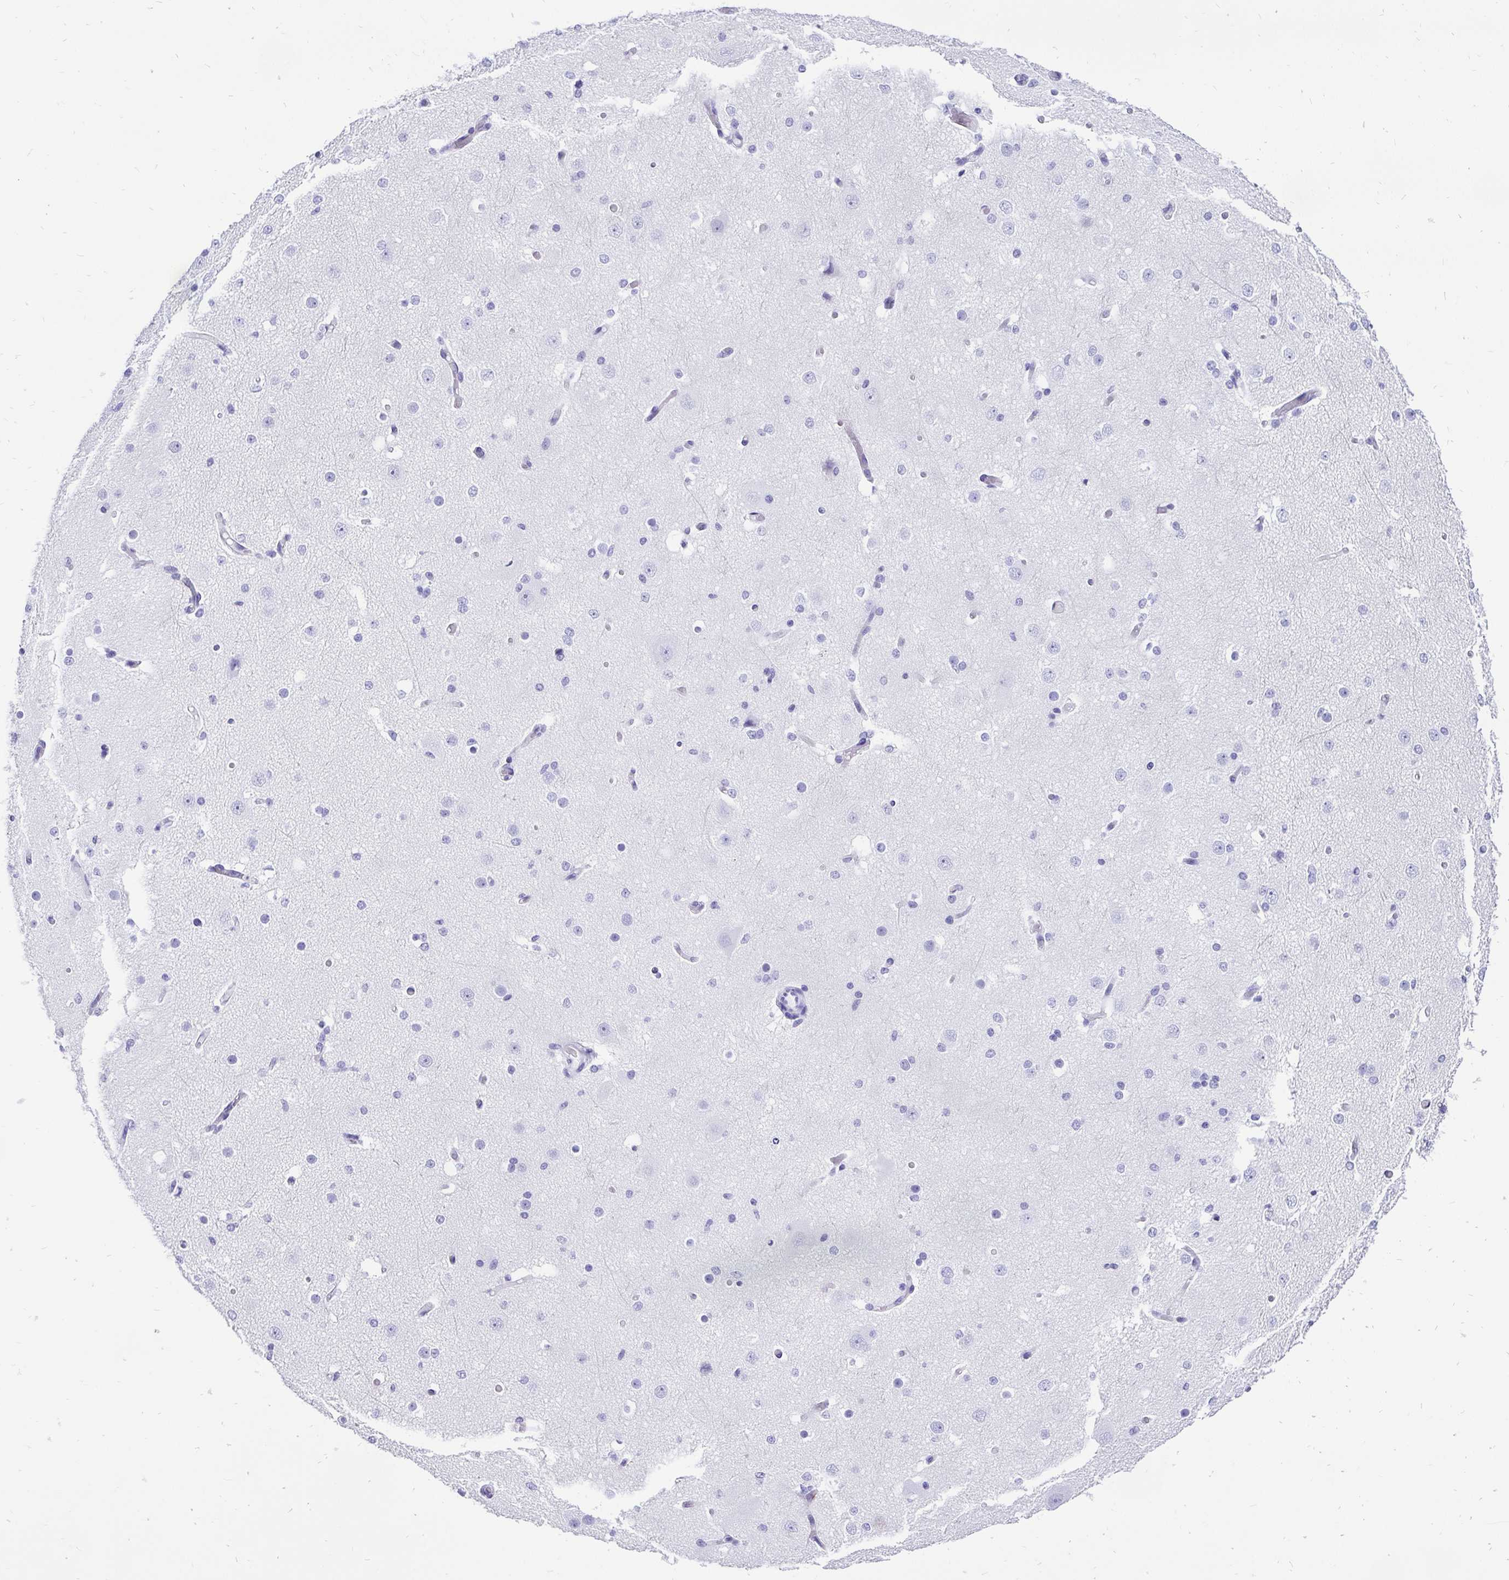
{"staining": {"intensity": "negative", "quantity": "none", "location": "none"}, "tissue": "cerebral cortex", "cell_type": "Endothelial cells", "image_type": "normal", "snomed": [{"axis": "morphology", "description": "Normal tissue, NOS"}, {"axis": "morphology", "description": "Inflammation, NOS"}, {"axis": "topography", "description": "Cerebral cortex"}], "caption": "The IHC photomicrograph has no significant expression in endothelial cells of cerebral cortex.", "gene": "KRT13", "patient": {"sex": "male", "age": 6}}